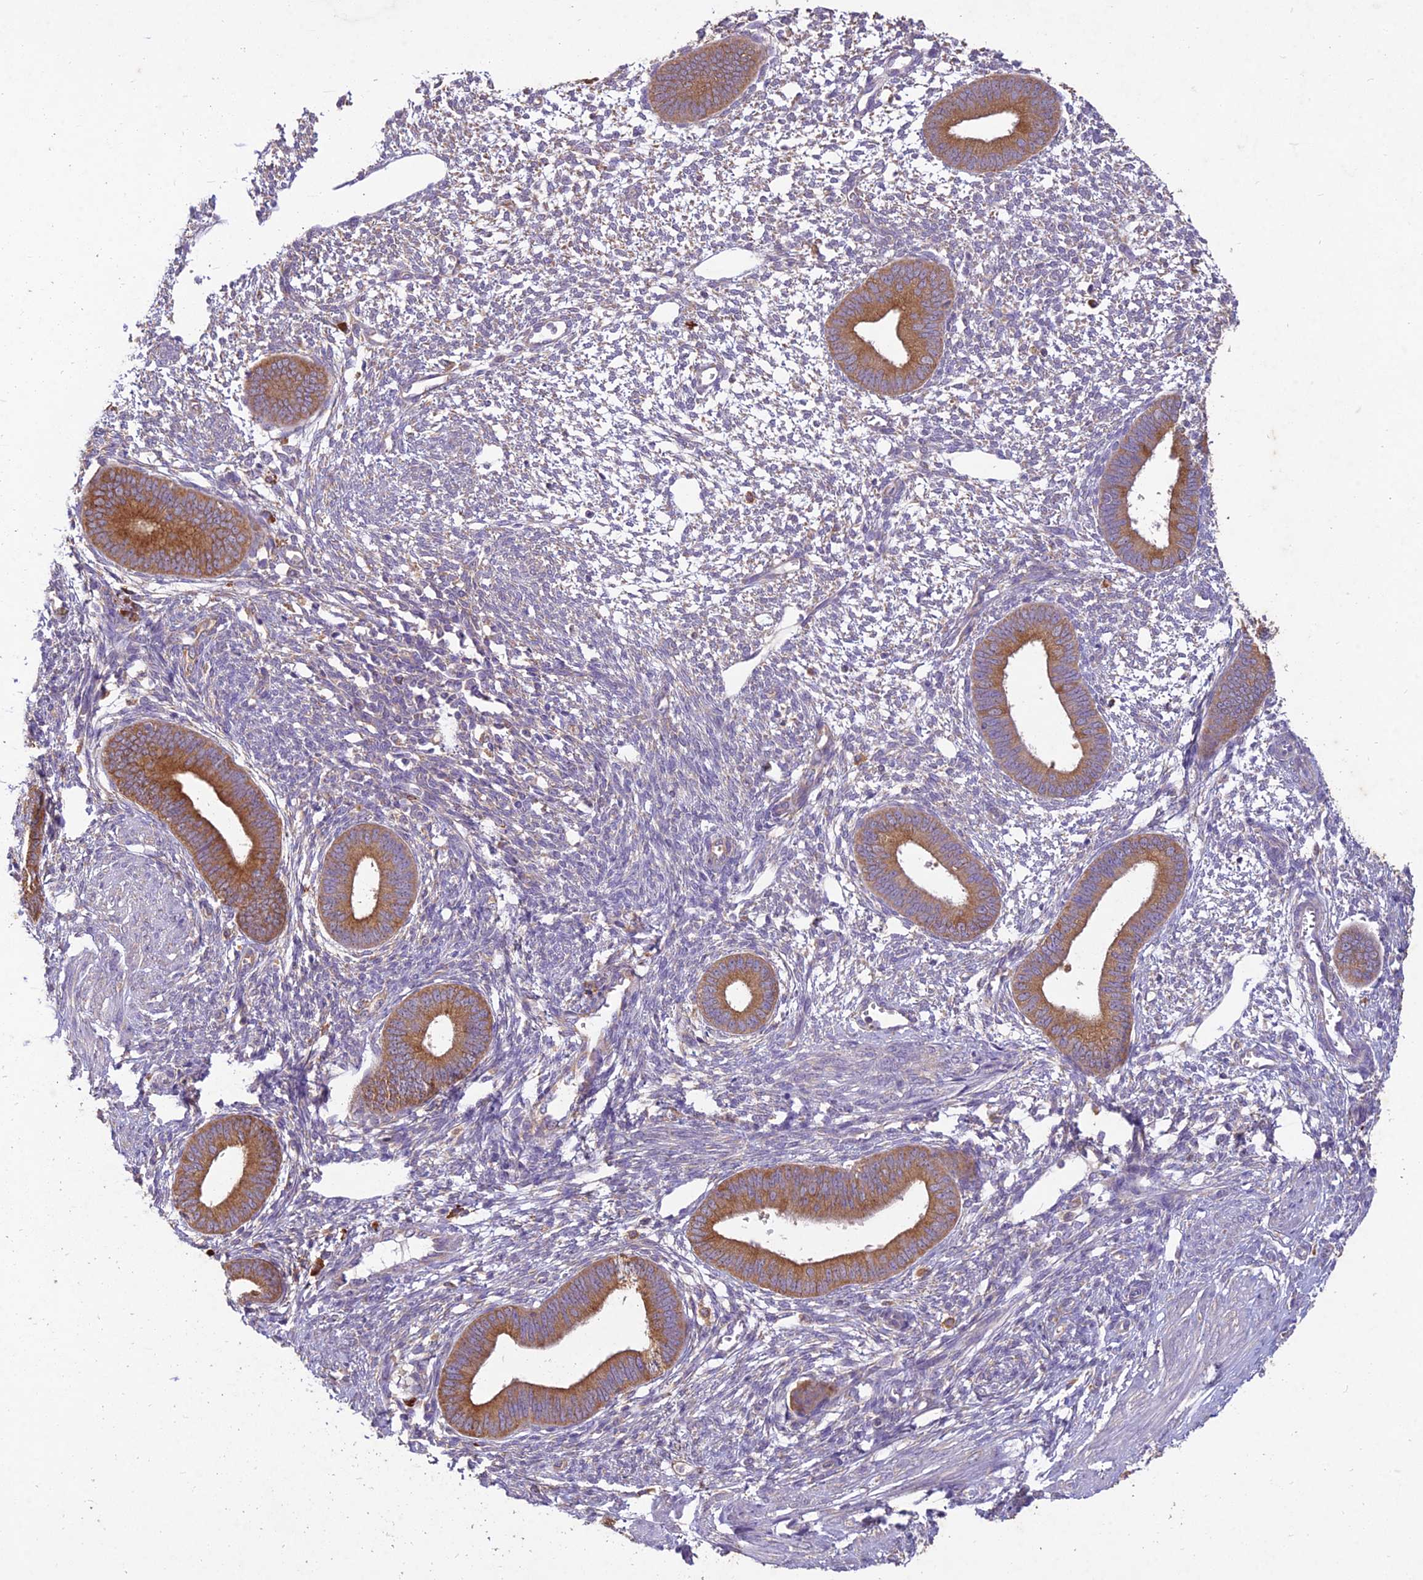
{"staining": {"intensity": "moderate", "quantity": "<25%", "location": "cytoplasmic/membranous"}, "tissue": "endometrium", "cell_type": "Cells in endometrial stroma", "image_type": "normal", "snomed": [{"axis": "morphology", "description": "Normal tissue, NOS"}, {"axis": "topography", "description": "Endometrium"}], "caption": "A brown stain shows moderate cytoplasmic/membranous positivity of a protein in cells in endometrial stroma of benign endometrium.", "gene": "NXNL2", "patient": {"sex": "female", "age": 46}}